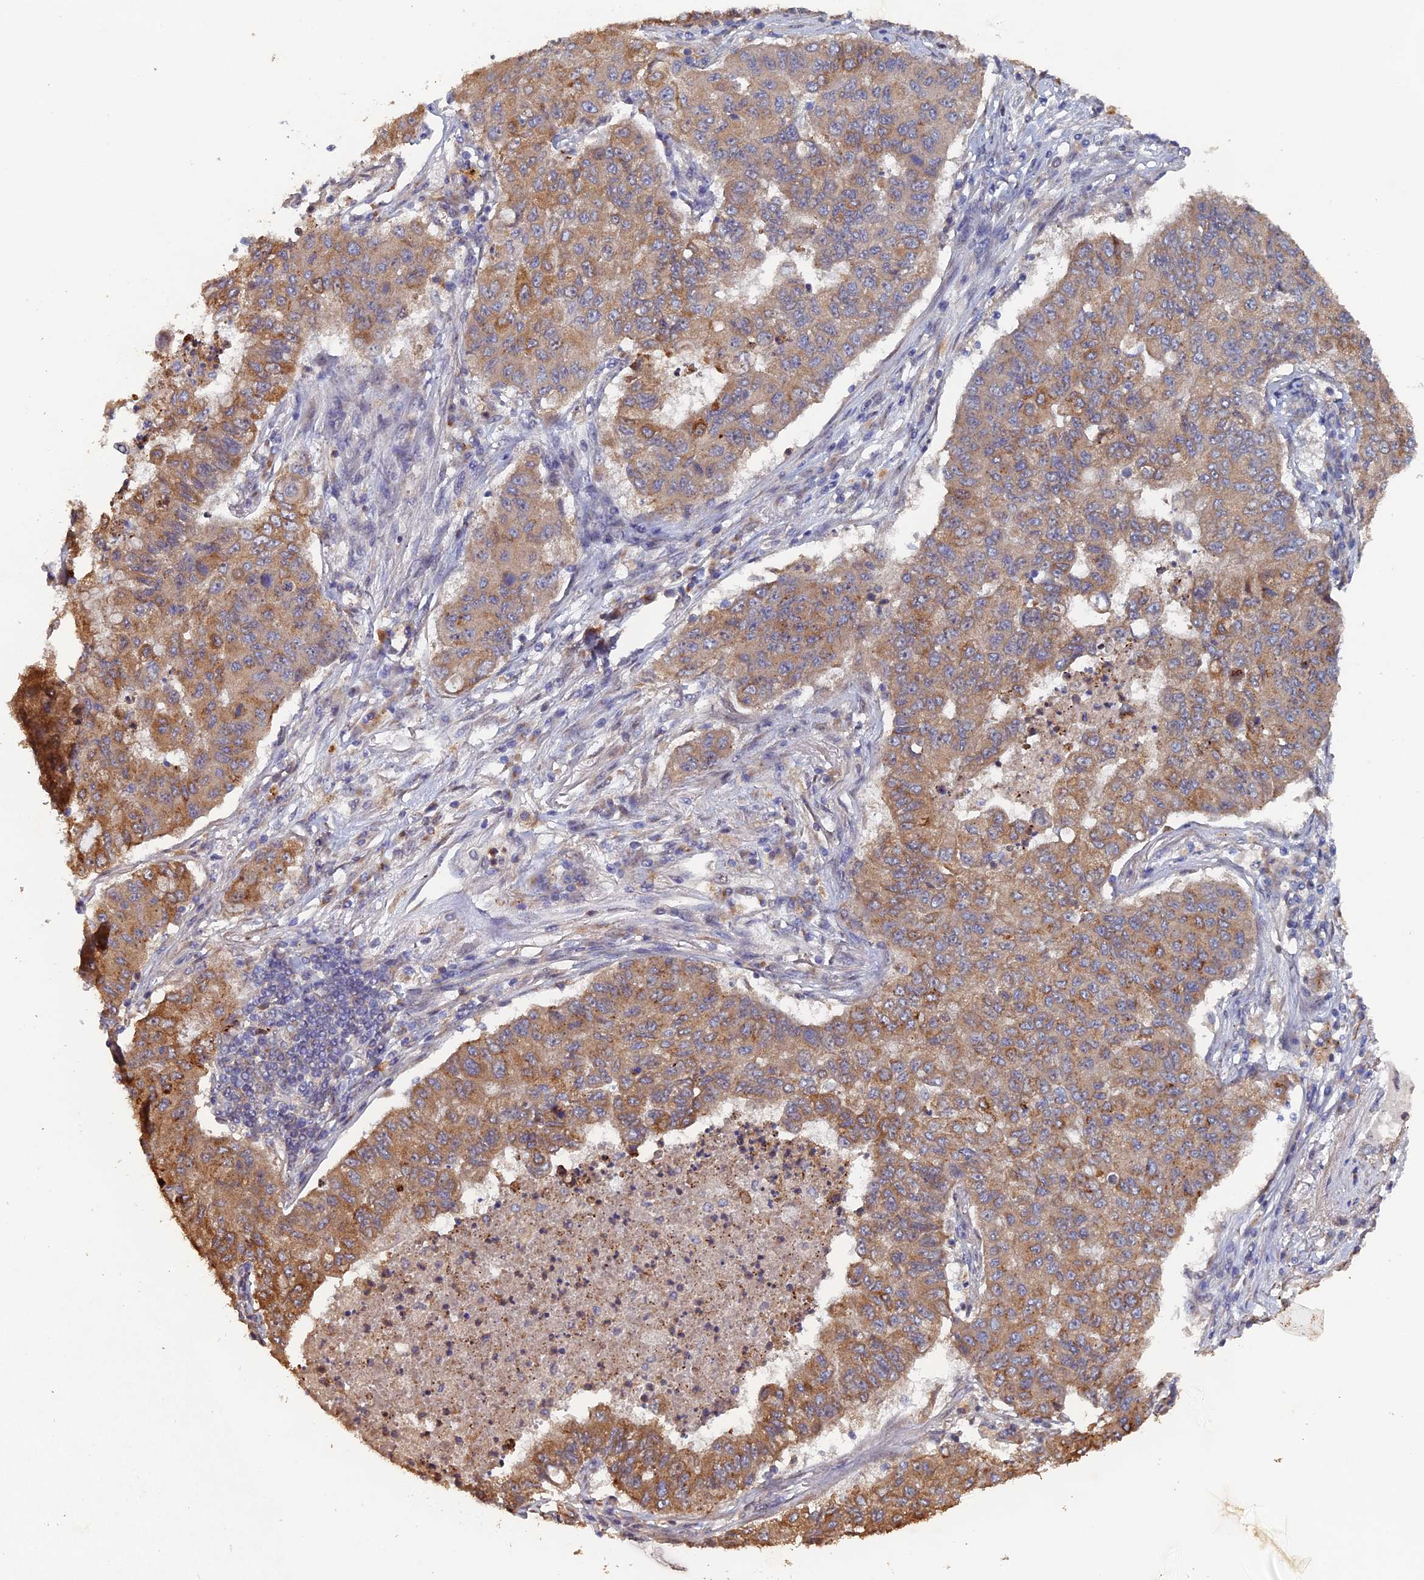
{"staining": {"intensity": "moderate", "quantity": ">75%", "location": "cytoplasmic/membranous"}, "tissue": "lung cancer", "cell_type": "Tumor cells", "image_type": "cancer", "snomed": [{"axis": "morphology", "description": "Squamous cell carcinoma, NOS"}, {"axis": "topography", "description": "Lung"}], "caption": "Lung cancer (squamous cell carcinoma) stained with DAB (3,3'-diaminobenzidine) immunohistochemistry exhibits medium levels of moderate cytoplasmic/membranous positivity in approximately >75% of tumor cells.", "gene": "VPS37C", "patient": {"sex": "male", "age": 74}}